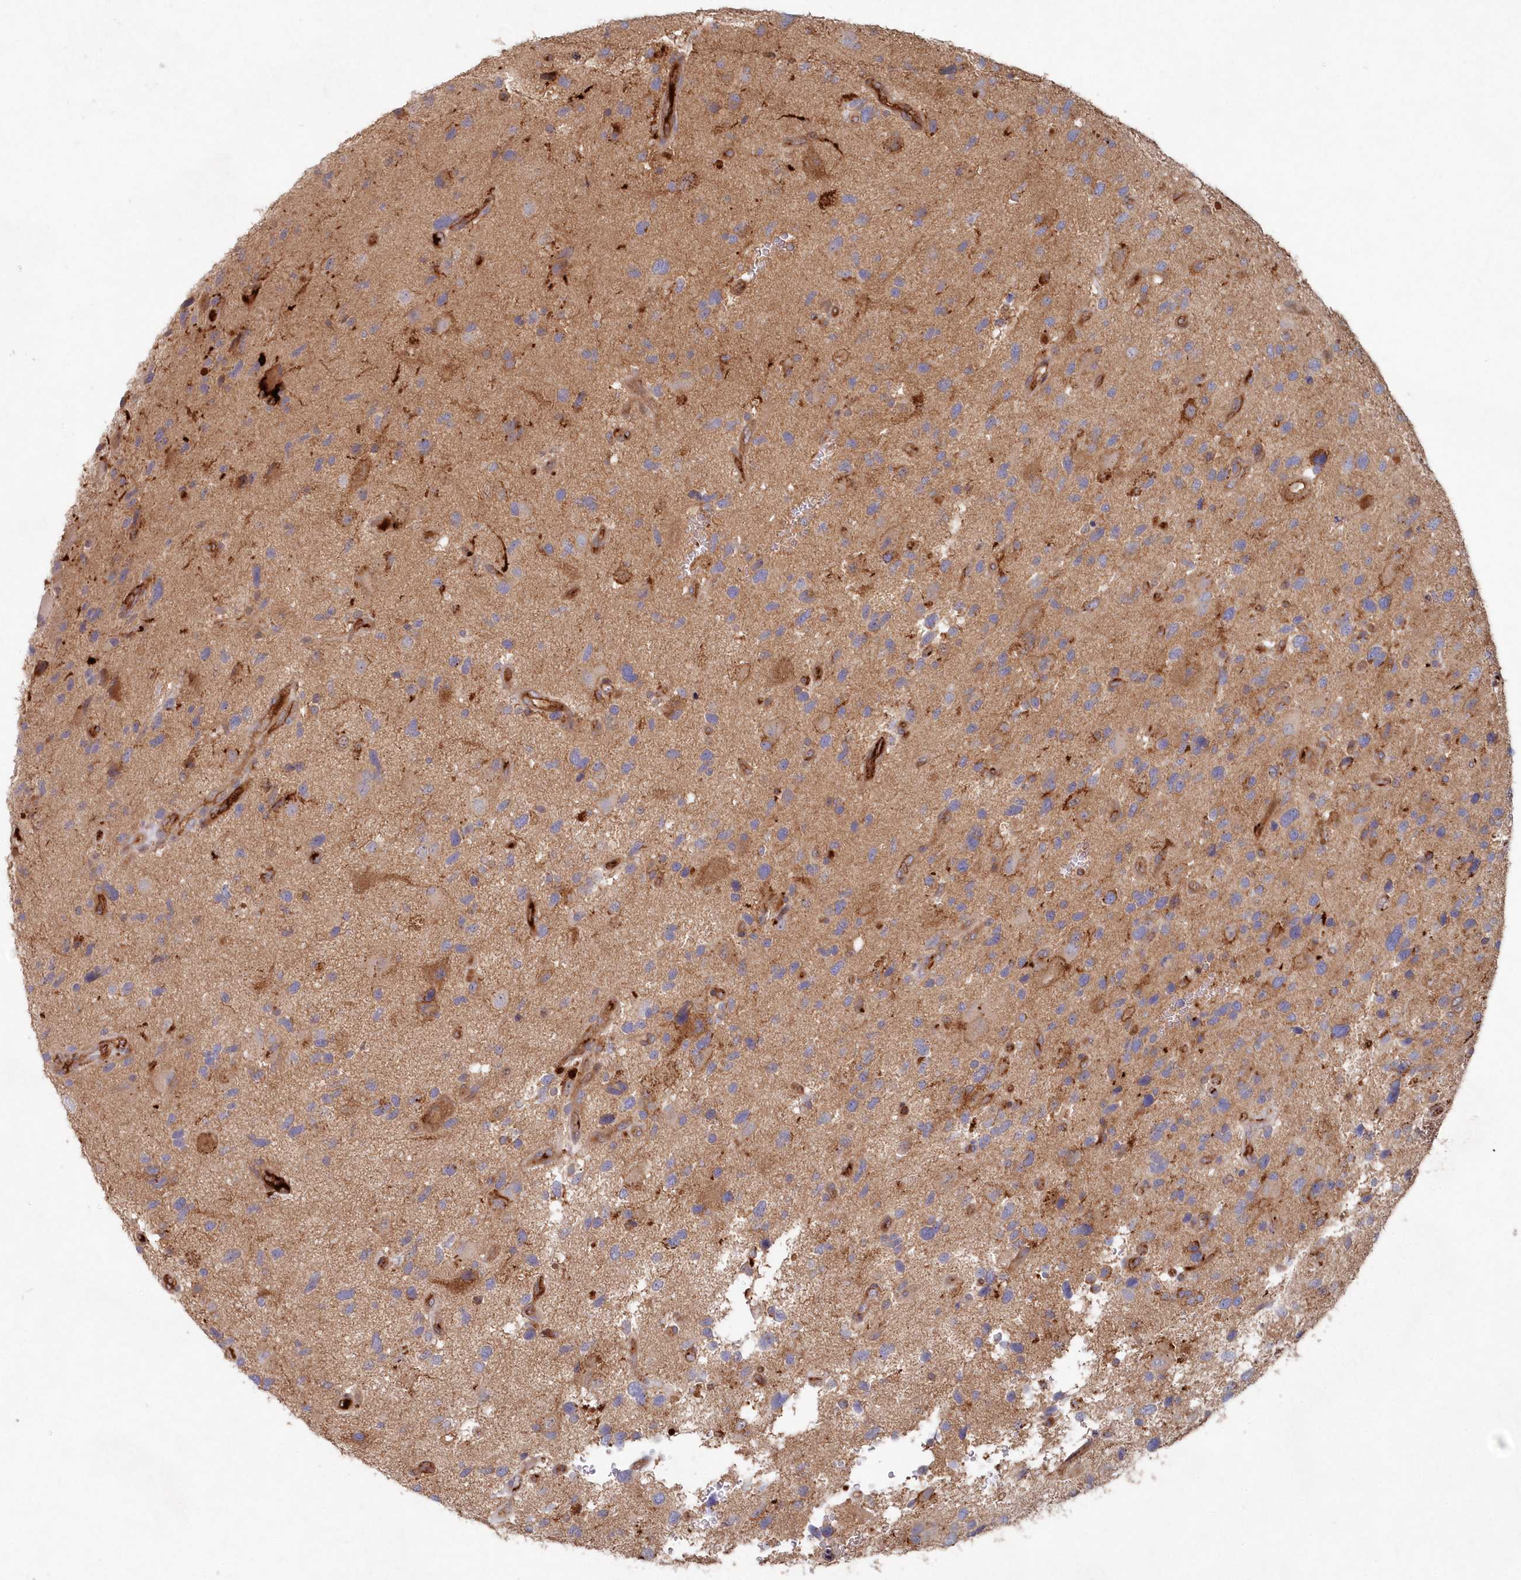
{"staining": {"intensity": "weak", "quantity": "25%-75%", "location": "cytoplasmic/membranous"}, "tissue": "glioma", "cell_type": "Tumor cells", "image_type": "cancer", "snomed": [{"axis": "morphology", "description": "Glioma, malignant, High grade"}, {"axis": "topography", "description": "Brain"}], "caption": "Immunohistochemical staining of human malignant glioma (high-grade) reveals weak cytoplasmic/membranous protein positivity in about 25%-75% of tumor cells.", "gene": "ABHD14B", "patient": {"sex": "male", "age": 33}}